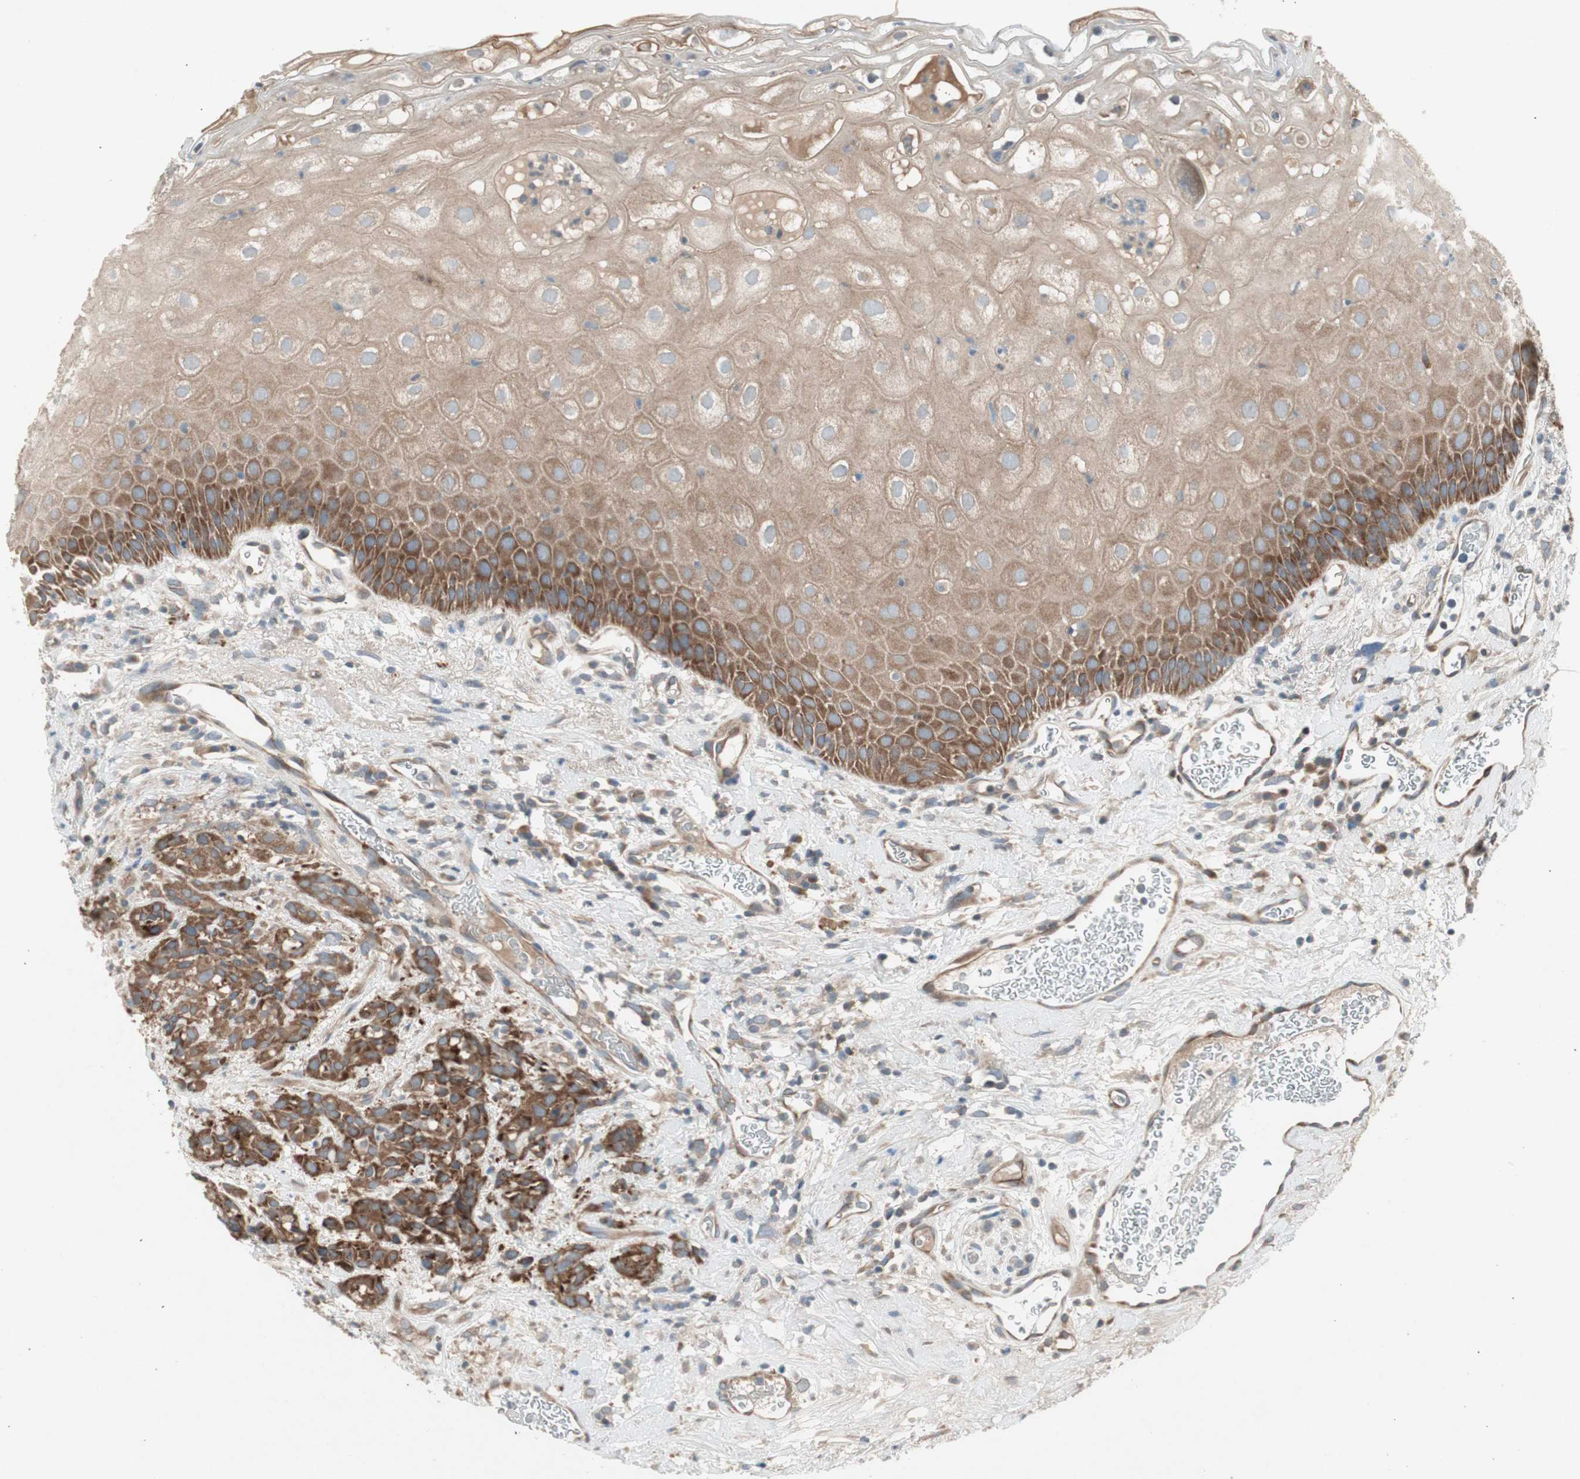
{"staining": {"intensity": "moderate", "quantity": ">75%", "location": "cytoplasmic/membranous"}, "tissue": "head and neck cancer", "cell_type": "Tumor cells", "image_type": "cancer", "snomed": [{"axis": "morphology", "description": "Normal tissue, NOS"}, {"axis": "morphology", "description": "Squamous cell carcinoma, NOS"}, {"axis": "topography", "description": "Cartilage tissue"}, {"axis": "topography", "description": "Head-Neck"}], "caption": "Head and neck squamous cell carcinoma was stained to show a protein in brown. There is medium levels of moderate cytoplasmic/membranous positivity in about >75% of tumor cells.", "gene": "PANK2", "patient": {"sex": "male", "age": 62}}